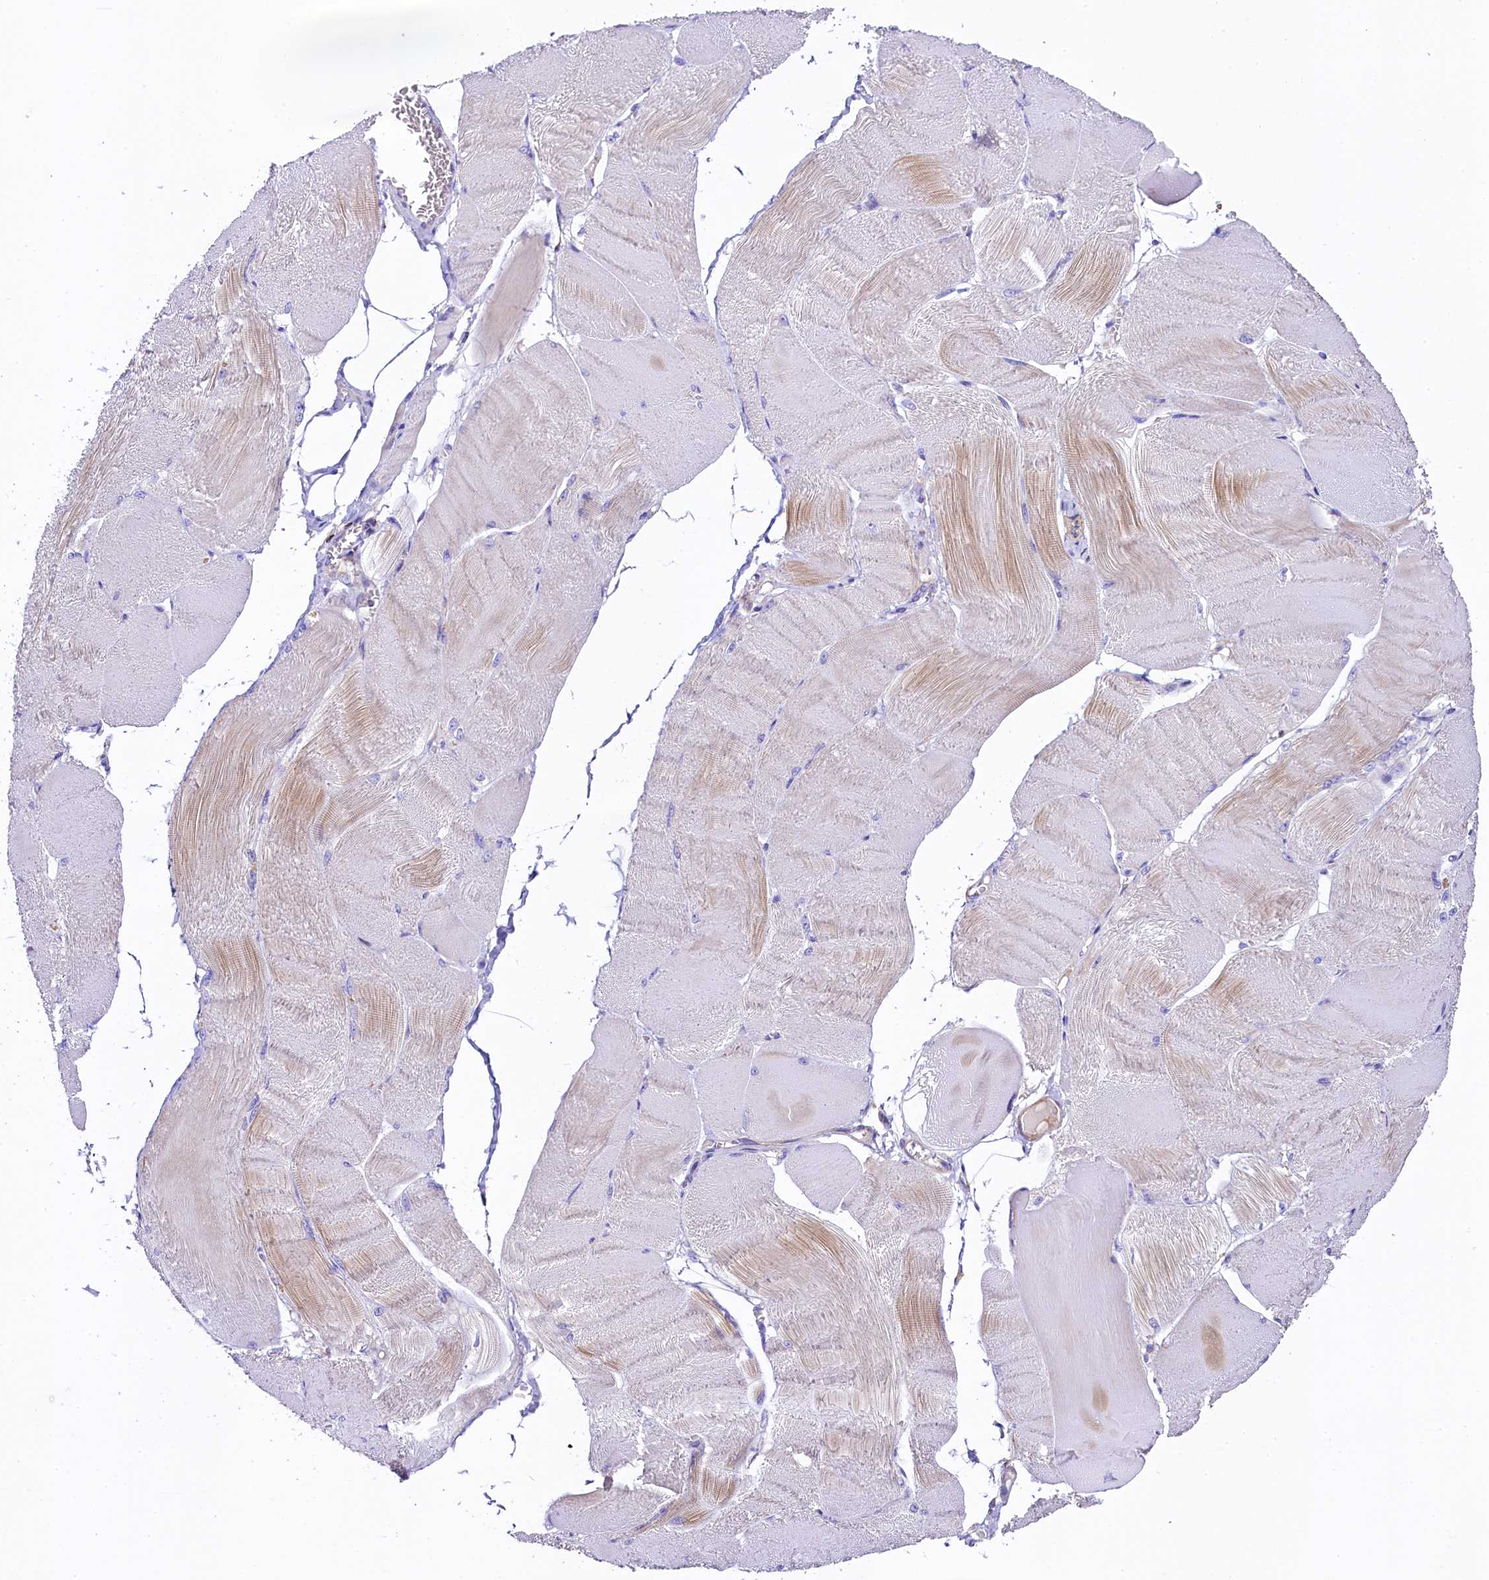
{"staining": {"intensity": "weak", "quantity": "25%-75%", "location": "cytoplasmic/membranous"}, "tissue": "skeletal muscle", "cell_type": "Myocytes", "image_type": "normal", "snomed": [{"axis": "morphology", "description": "Normal tissue, NOS"}, {"axis": "morphology", "description": "Basal cell carcinoma"}, {"axis": "topography", "description": "Skeletal muscle"}], "caption": "Myocytes exhibit weak cytoplasmic/membranous positivity in about 25%-75% of cells in benign skeletal muscle.", "gene": "CLYBL", "patient": {"sex": "female", "age": 64}}